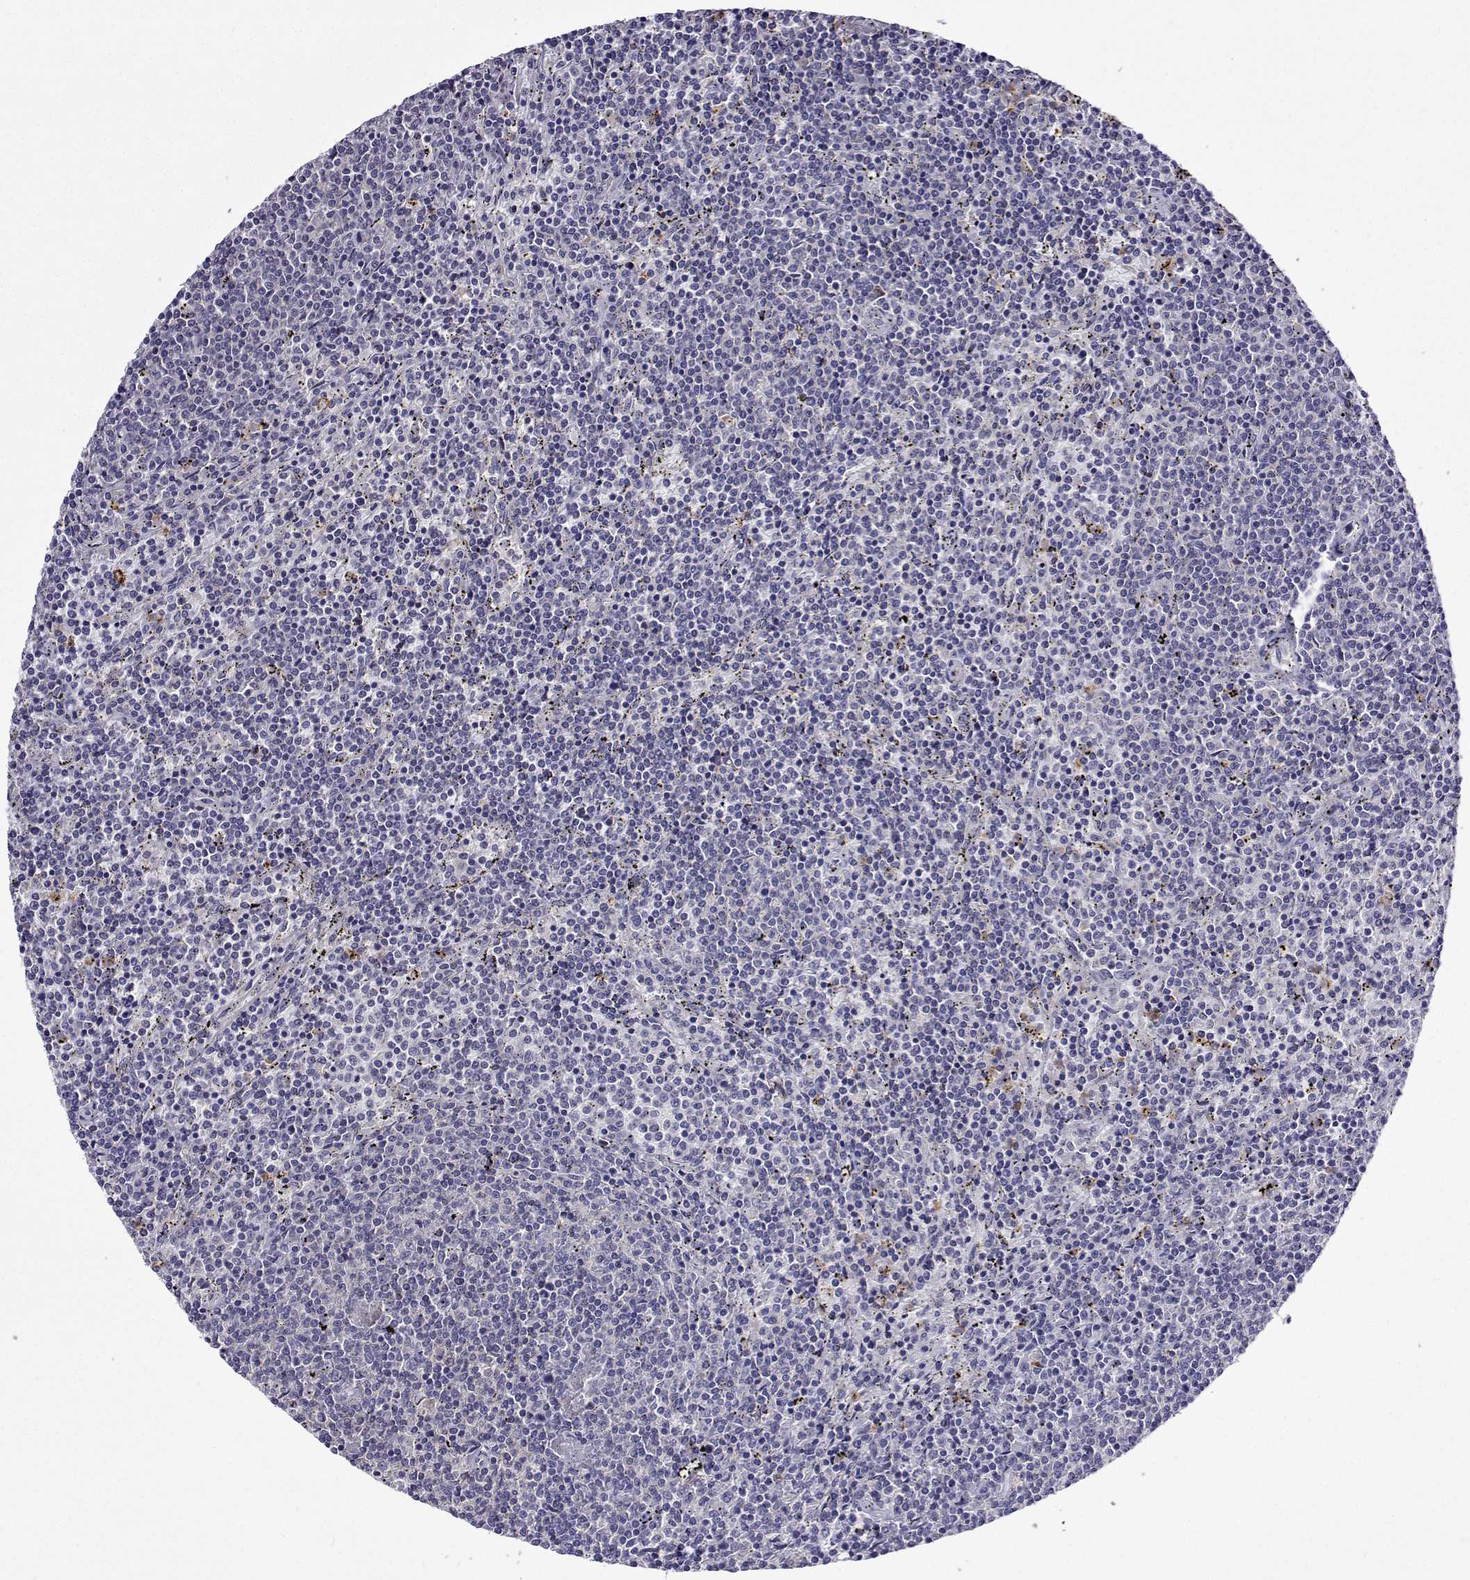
{"staining": {"intensity": "negative", "quantity": "none", "location": "none"}, "tissue": "lymphoma", "cell_type": "Tumor cells", "image_type": "cancer", "snomed": [{"axis": "morphology", "description": "Malignant lymphoma, non-Hodgkin's type, Low grade"}, {"axis": "topography", "description": "Spleen"}], "caption": "Immunohistochemical staining of malignant lymphoma, non-Hodgkin's type (low-grade) exhibits no significant expression in tumor cells.", "gene": "SULT2A1", "patient": {"sex": "female", "age": 50}}